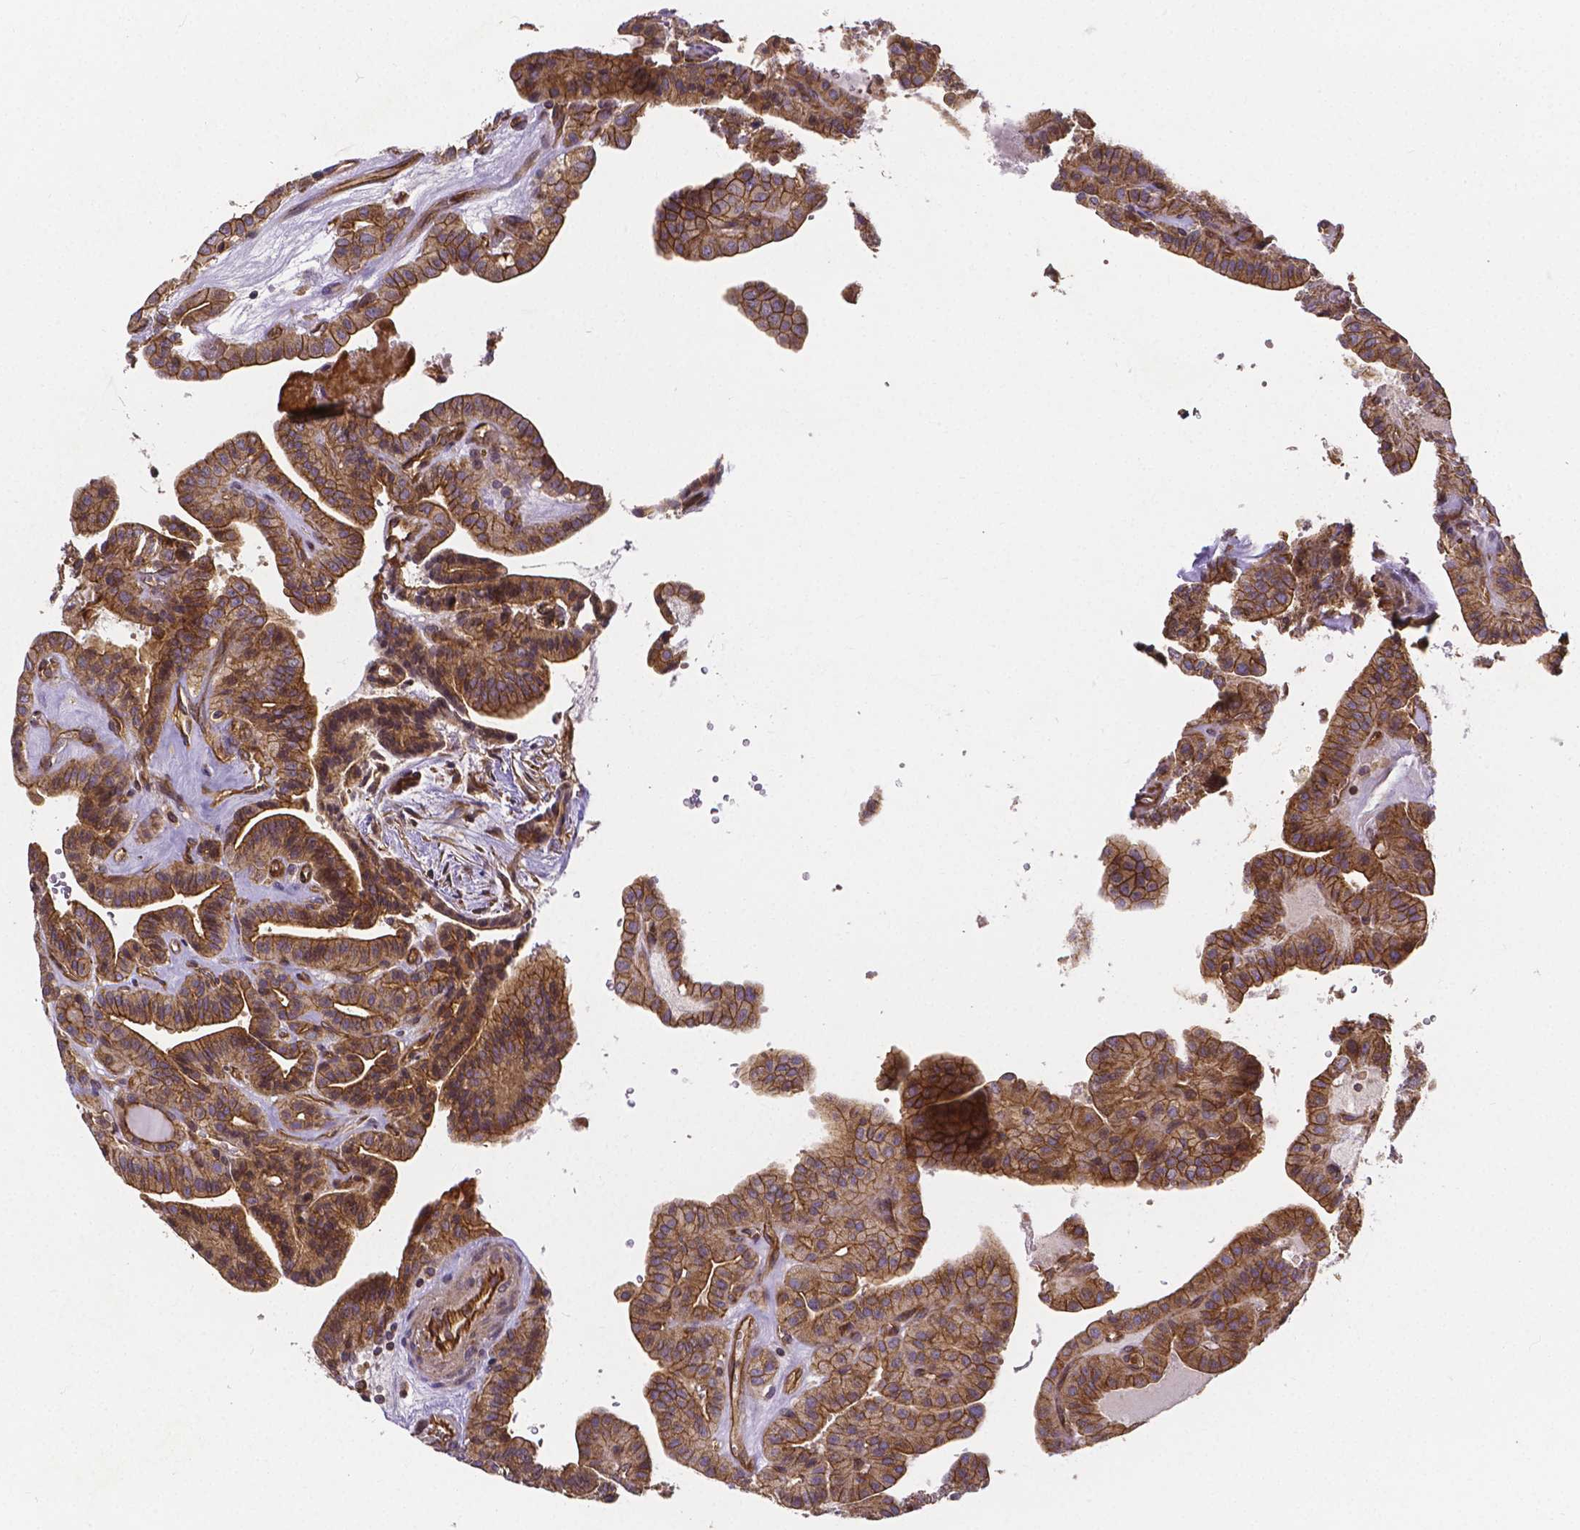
{"staining": {"intensity": "strong", "quantity": ">75%", "location": "cytoplasmic/membranous"}, "tissue": "thyroid cancer", "cell_type": "Tumor cells", "image_type": "cancer", "snomed": [{"axis": "morphology", "description": "Papillary adenocarcinoma, NOS"}, {"axis": "topography", "description": "Thyroid gland"}], "caption": "The micrograph exhibits a brown stain indicating the presence of a protein in the cytoplasmic/membranous of tumor cells in thyroid papillary adenocarcinoma.", "gene": "CLINT1", "patient": {"sex": "male", "age": 52}}